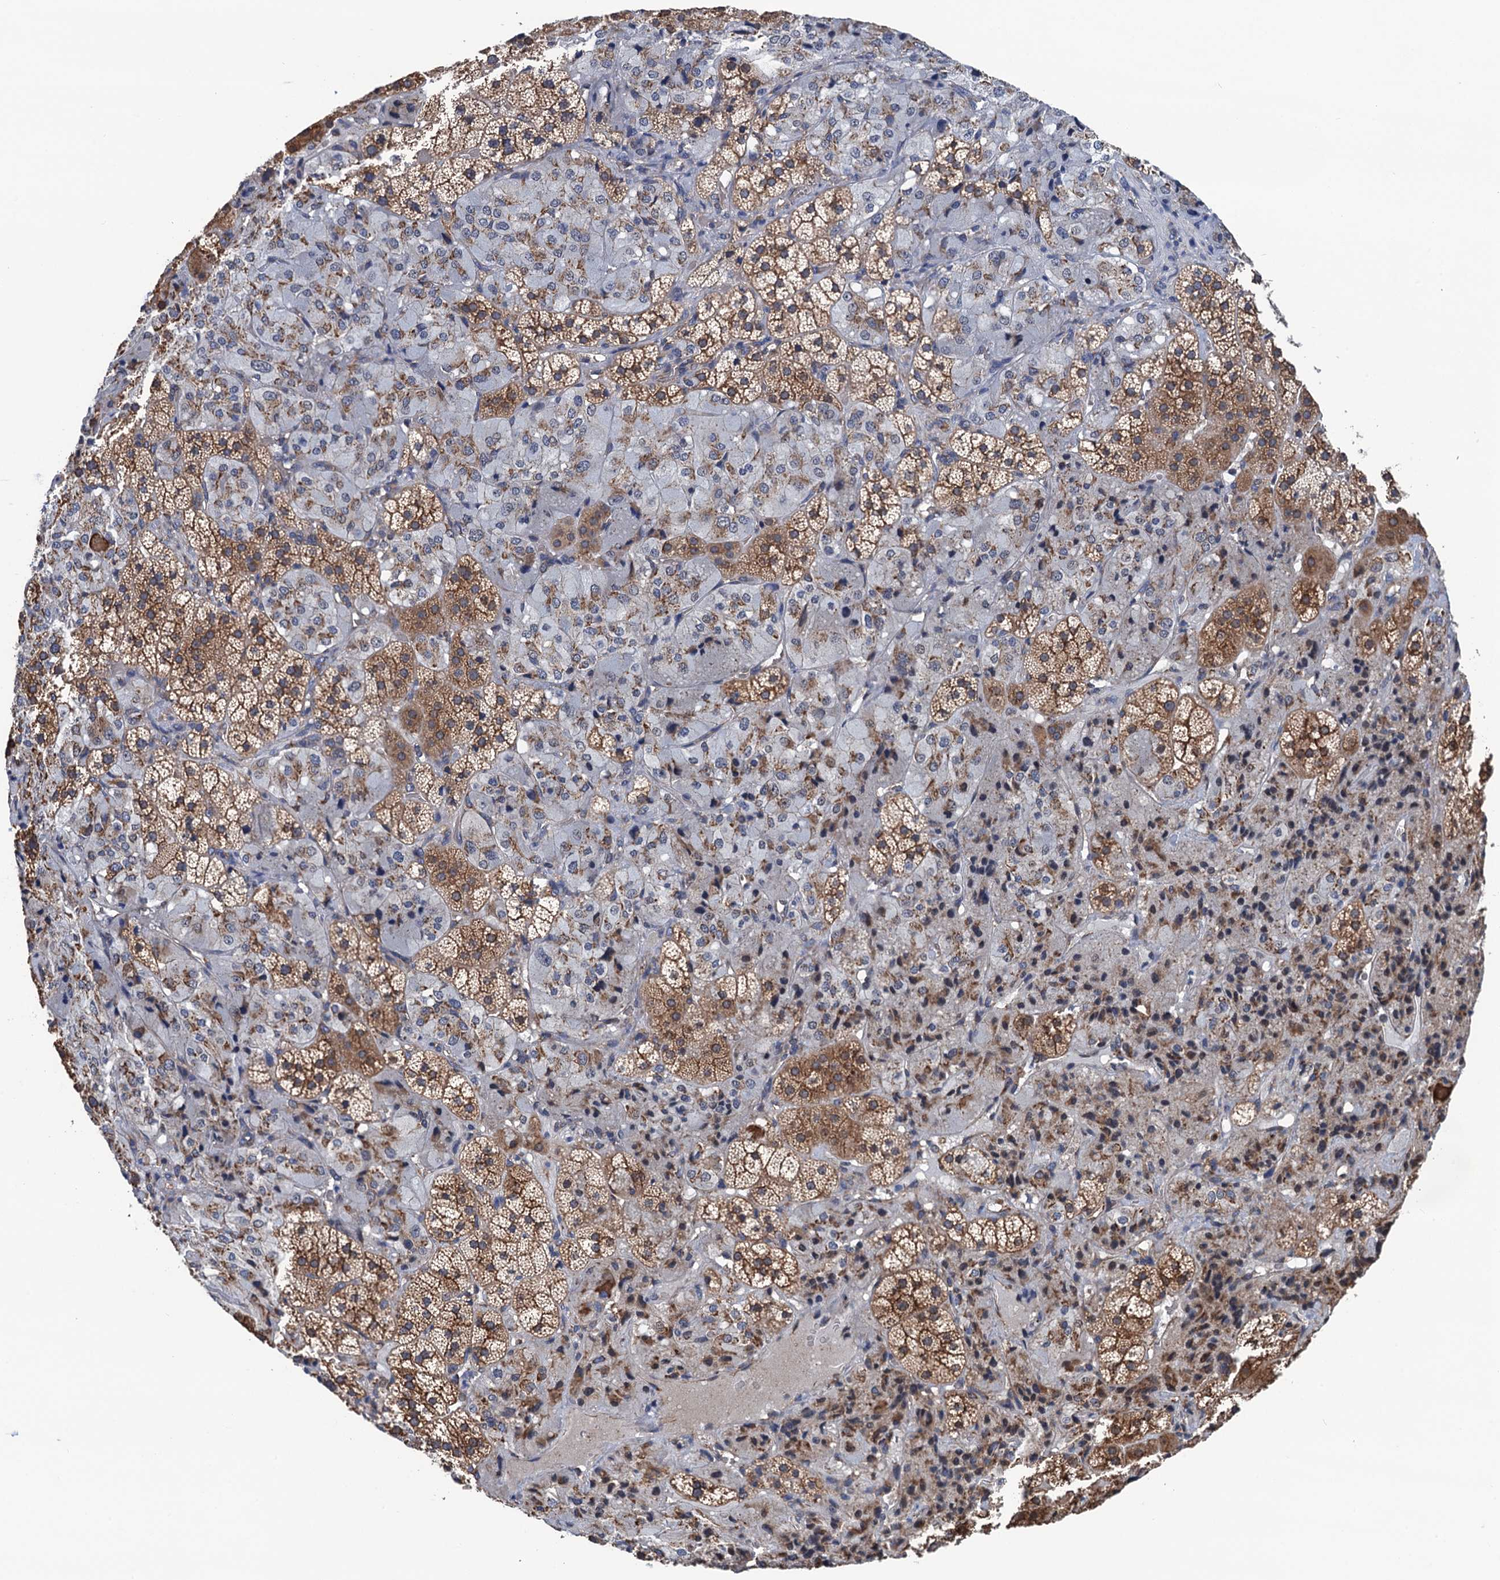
{"staining": {"intensity": "moderate", "quantity": ">75%", "location": "cytoplasmic/membranous"}, "tissue": "adrenal gland", "cell_type": "Glandular cells", "image_type": "normal", "snomed": [{"axis": "morphology", "description": "Normal tissue, NOS"}, {"axis": "topography", "description": "Adrenal gland"}], "caption": "Protein expression analysis of unremarkable adrenal gland demonstrates moderate cytoplasmic/membranous expression in approximately >75% of glandular cells. The protein is stained brown, and the nuclei are stained in blue (DAB (3,3'-diaminobenzidine) IHC with brightfield microscopy, high magnification).", "gene": "SLC12A7", "patient": {"sex": "female", "age": 44}}